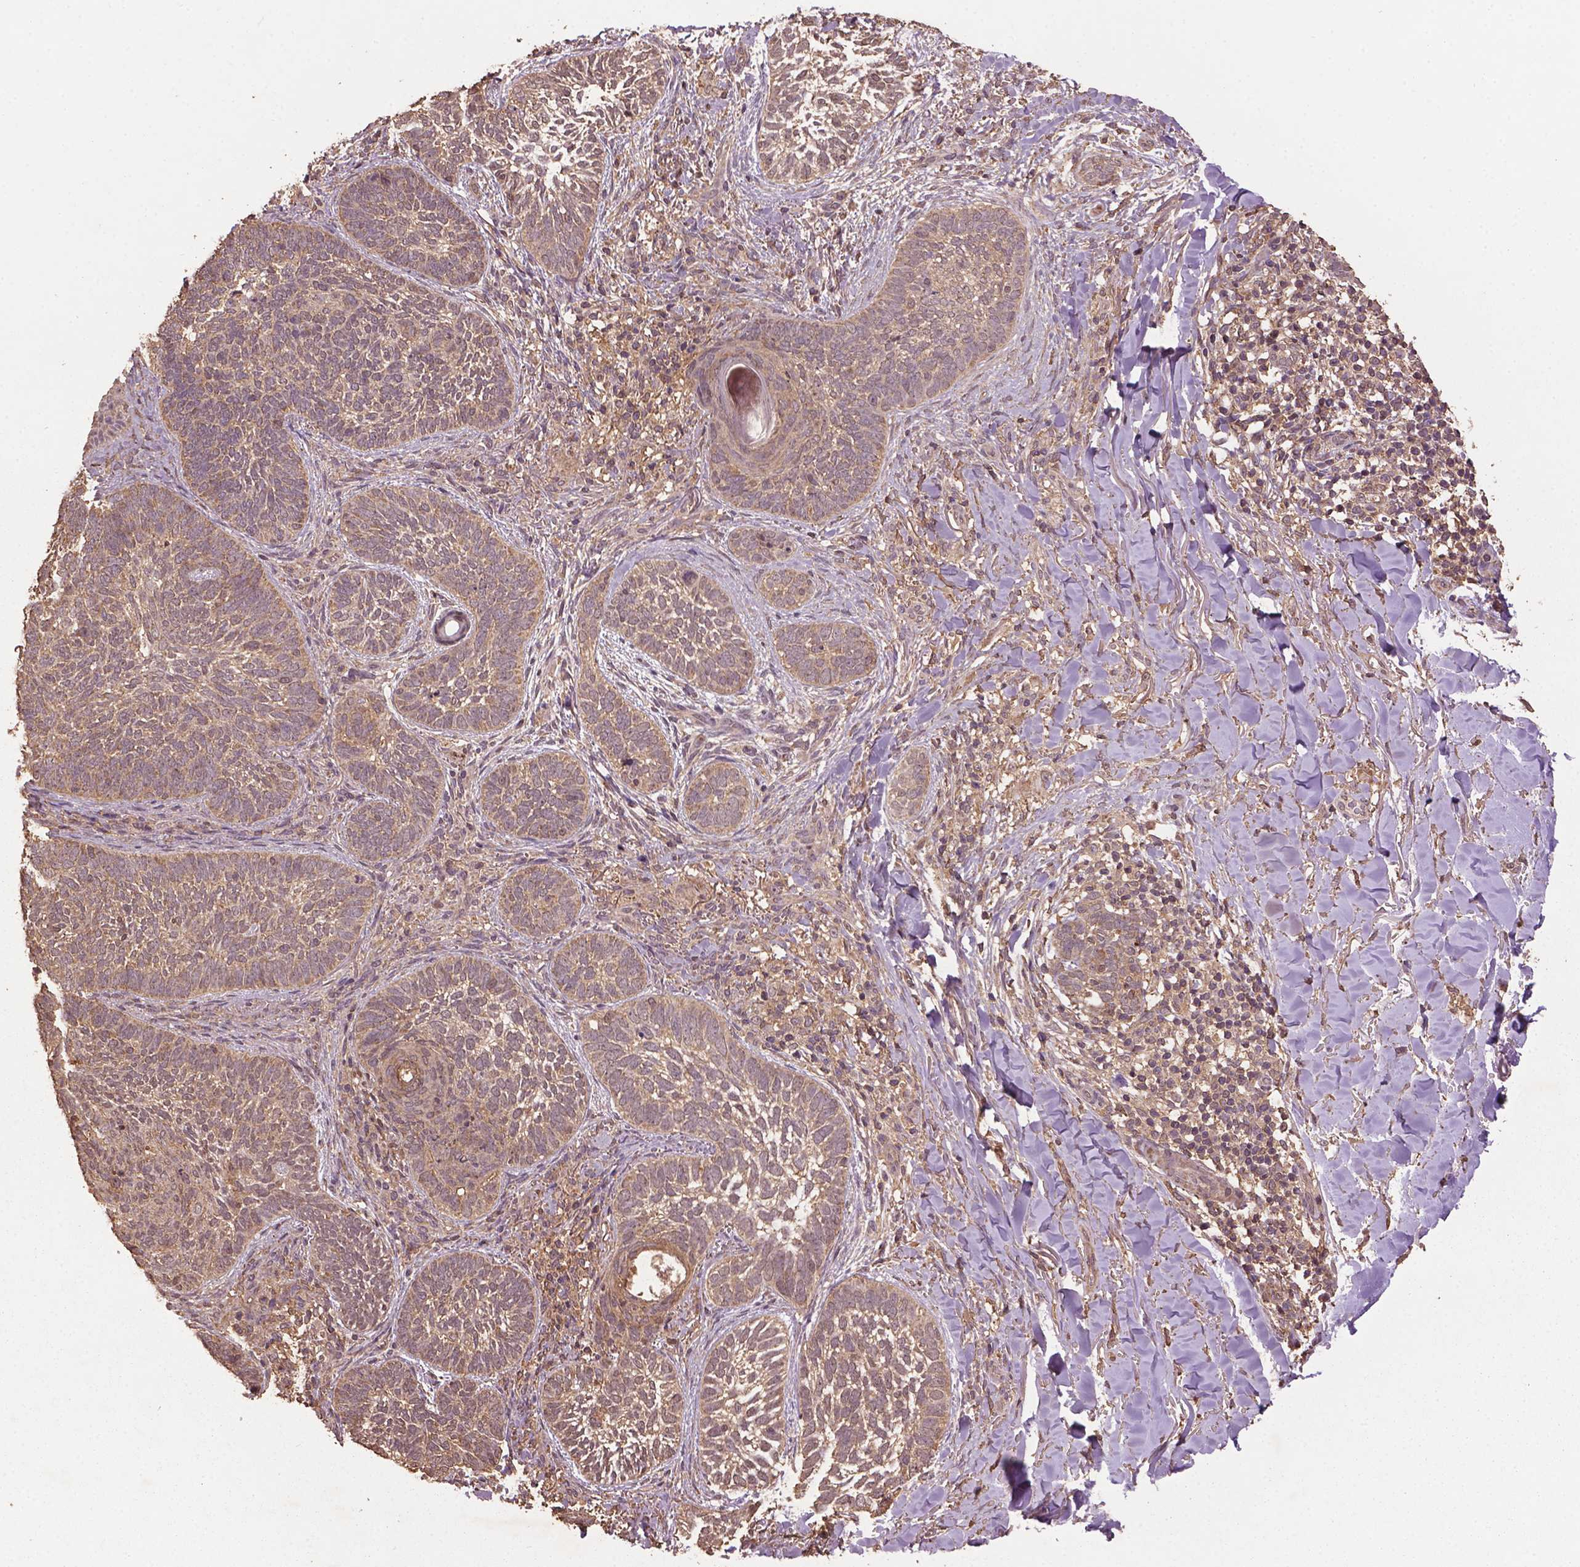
{"staining": {"intensity": "weak", "quantity": ">75%", "location": "cytoplasmic/membranous"}, "tissue": "skin cancer", "cell_type": "Tumor cells", "image_type": "cancer", "snomed": [{"axis": "morphology", "description": "Normal tissue, NOS"}, {"axis": "morphology", "description": "Basal cell carcinoma"}, {"axis": "topography", "description": "Skin"}], "caption": "Immunohistochemistry (IHC) of skin cancer (basal cell carcinoma) exhibits low levels of weak cytoplasmic/membranous staining in approximately >75% of tumor cells.", "gene": "BABAM1", "patient": {"sex": "male", "age": 46}}